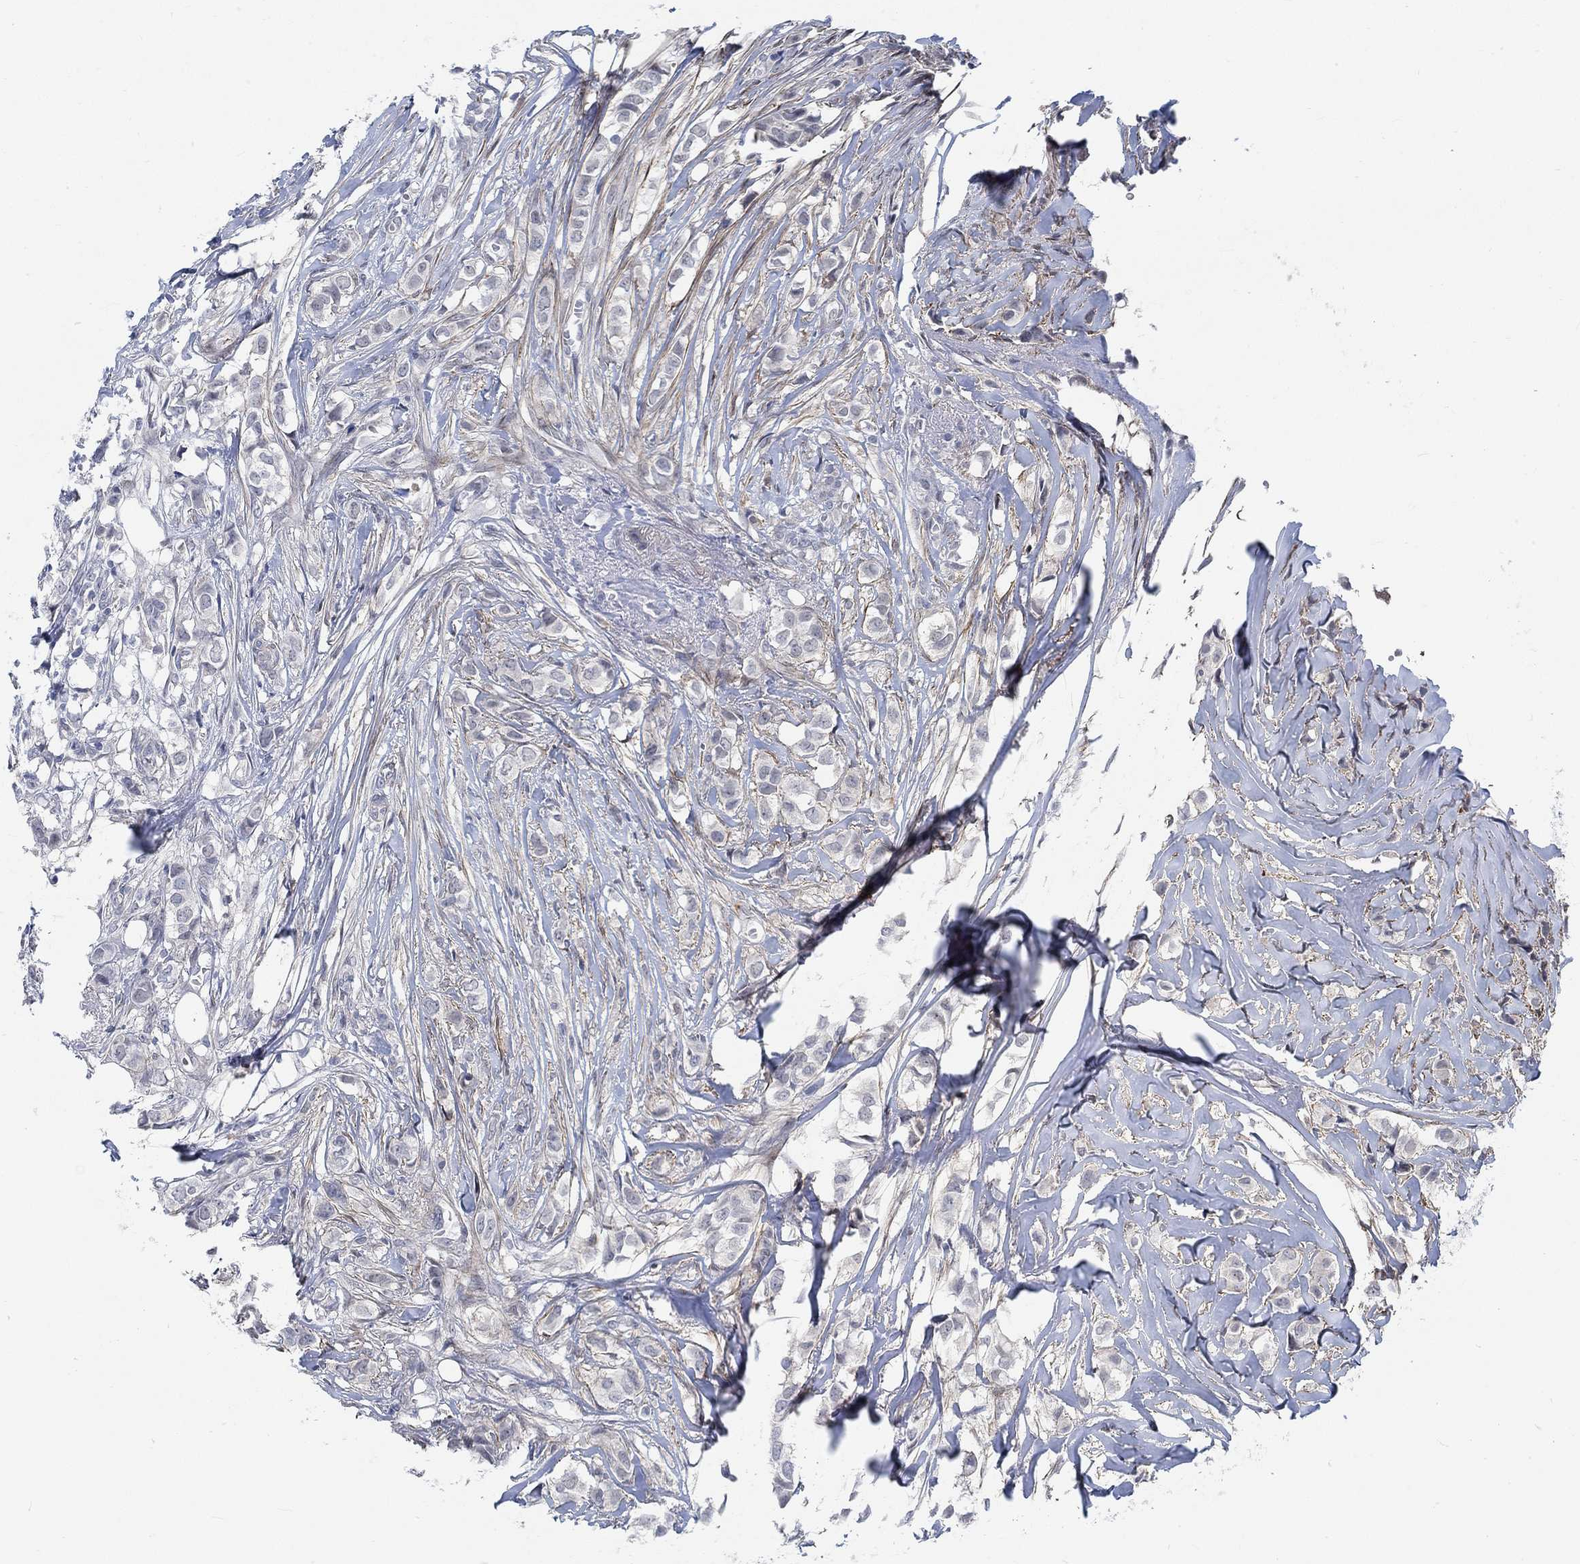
{"staining": {"intensity": "negative", "quantity": "none", "location": "none"}, "tissue": "breast cancer", "cell_type": "Tumor cells", "image_type": "cancer", "snomed": [{"axis": "morphology", "description": "Duct carcinoma"}, {"axis": "topography", "description": "Breast"}], "caption": "Breast intraductal carcinoma was stained to show a protein in brown. There is no significant expression in tumor cells.", "gene": "KCNH8", "patient": {"sex": "female", "age": 85}}